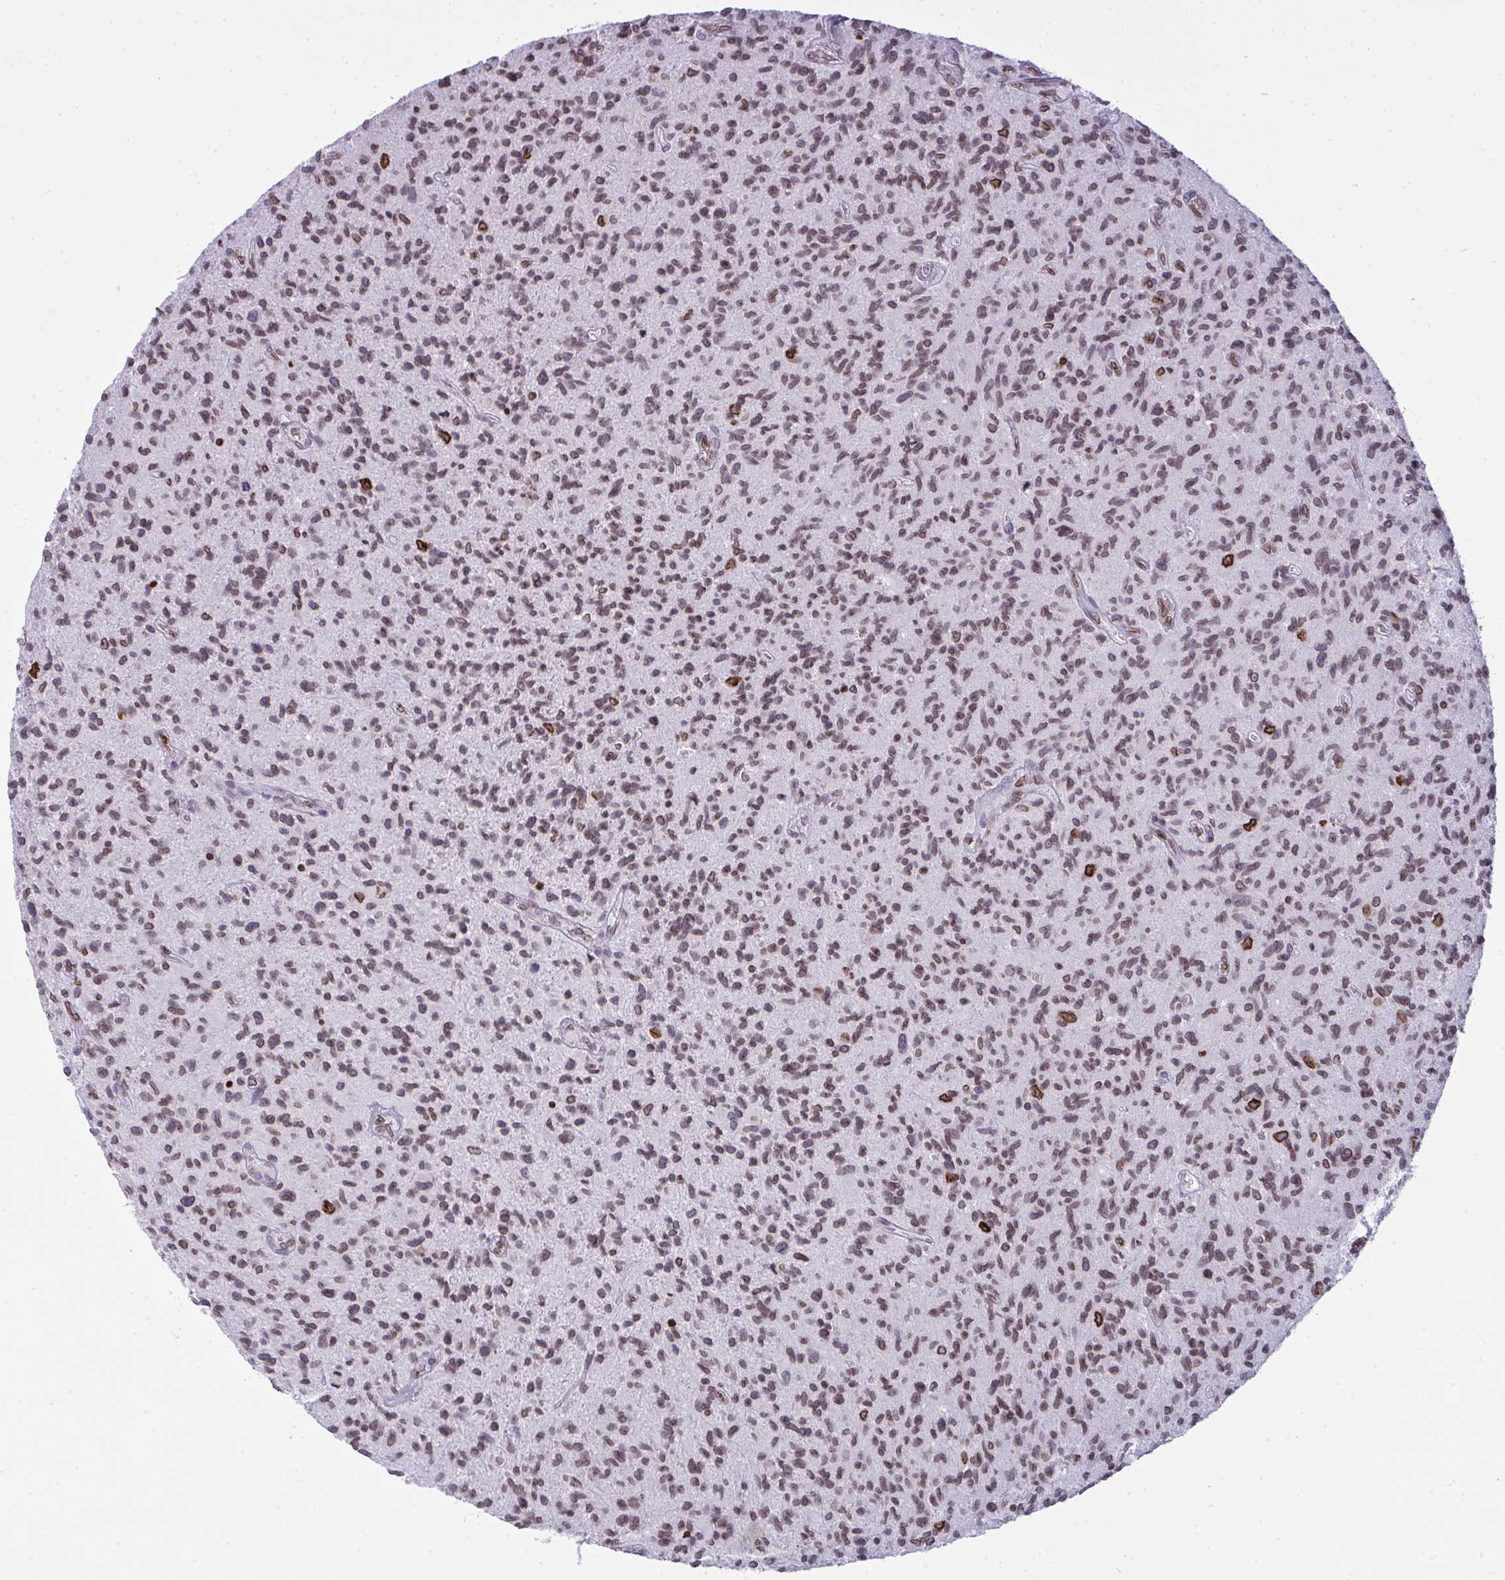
{"staining": {"intensity": "moderate", "quantity": "25%-75%", "location": "cytoplasmic/membranous,nuclear"}, "tissue": "glioma", "cell_type": "Tumor cells", "image_type": "cancer", "snomed": [{"axis": "morphology", "description": "Glioma, malignant, High grade"}, {"axis": "topography", "description": "Brain"}], "caption": "Immunohistochemical staining of glioma demonstrates medium levels of moderate cytoplasmic/membranous and nuclear protein staining in about 25%-75% of tumor cells. The protein of interest is shown in brown color, while the nuclei are stained blue.", "gene": "LMNB2", "patient": {"sex": "female", "age": 70}}